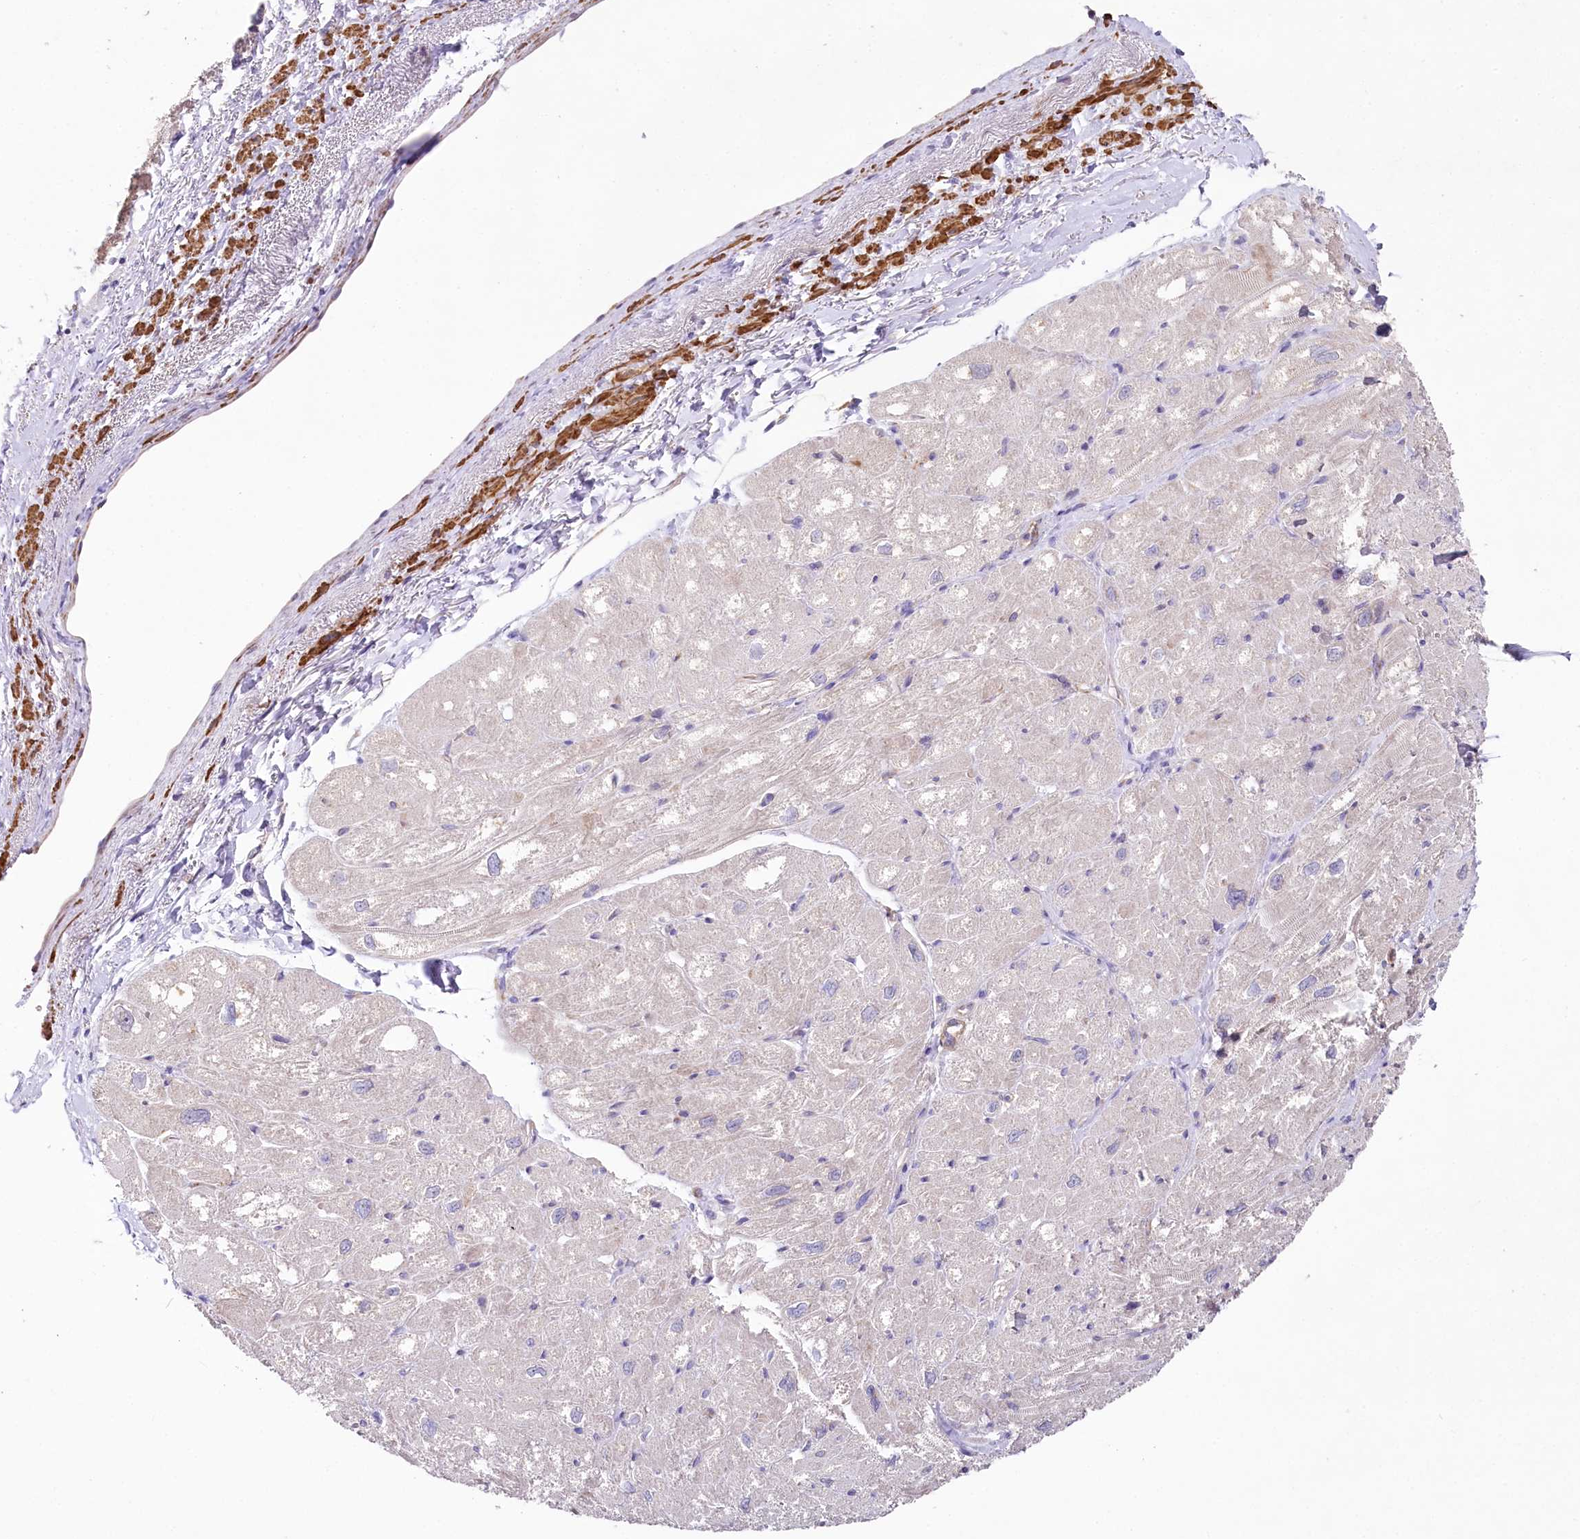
{"staining": {"intensity": "negative", "quantity": "none", "location": "none"}, "tissue": "heart muscle", "cell_type": "Cardiomyocytes", "image_type": "normal", "snomed": [{"axis": "morphology", "description": "Normal tissue, NOS"}, {"axis": "topography", "description": "Heart"}], "caption": "IHC image of unremarkable human heart muscle stained for a protein (brown), which demonstrates no expression in cardiomyocytes.", "gene": "STX6", "patient": {"sex": "male", "age": 50}}